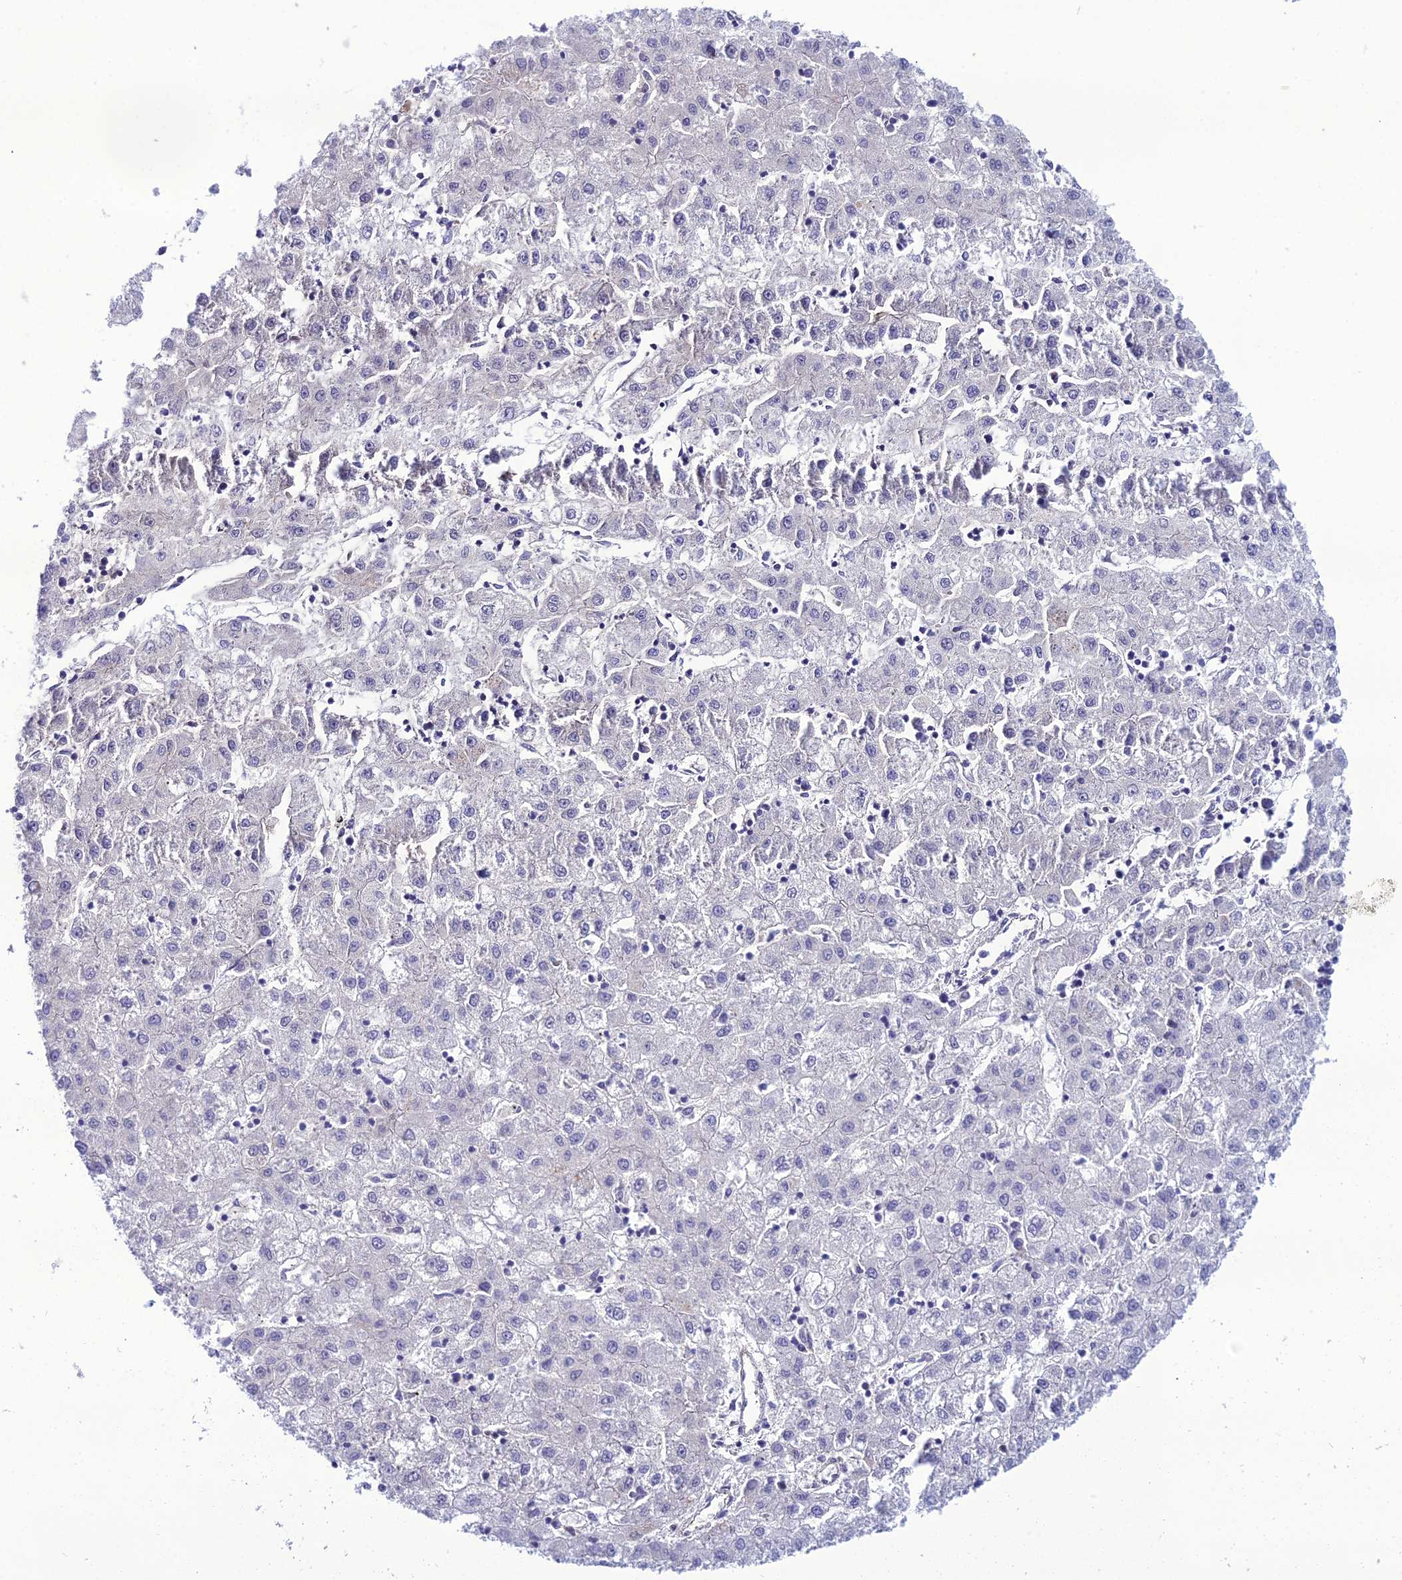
{"staining": {"intensity": "negative", "quantity": "none", "location": "none"}, "tissue": "liver cancer", "cell_type": "Tumor cells", "image_type": "cancer", "snomed": [{"axis": "morphology", "description": "Carcinoma, Hepatocellular, NOS"}, {"axis": "topography", "description": "Liver"}], "caption": "The histopathology image displays no significant expression in tumor cells of liver cancer. The staining is performed using DAB (3,3'-diaminobenzidine) brown chromogen with nuclei counter-stained in using hematoxylin.", "gene": "MB21D2", "patient": {"sex": "male", "age": 72}}